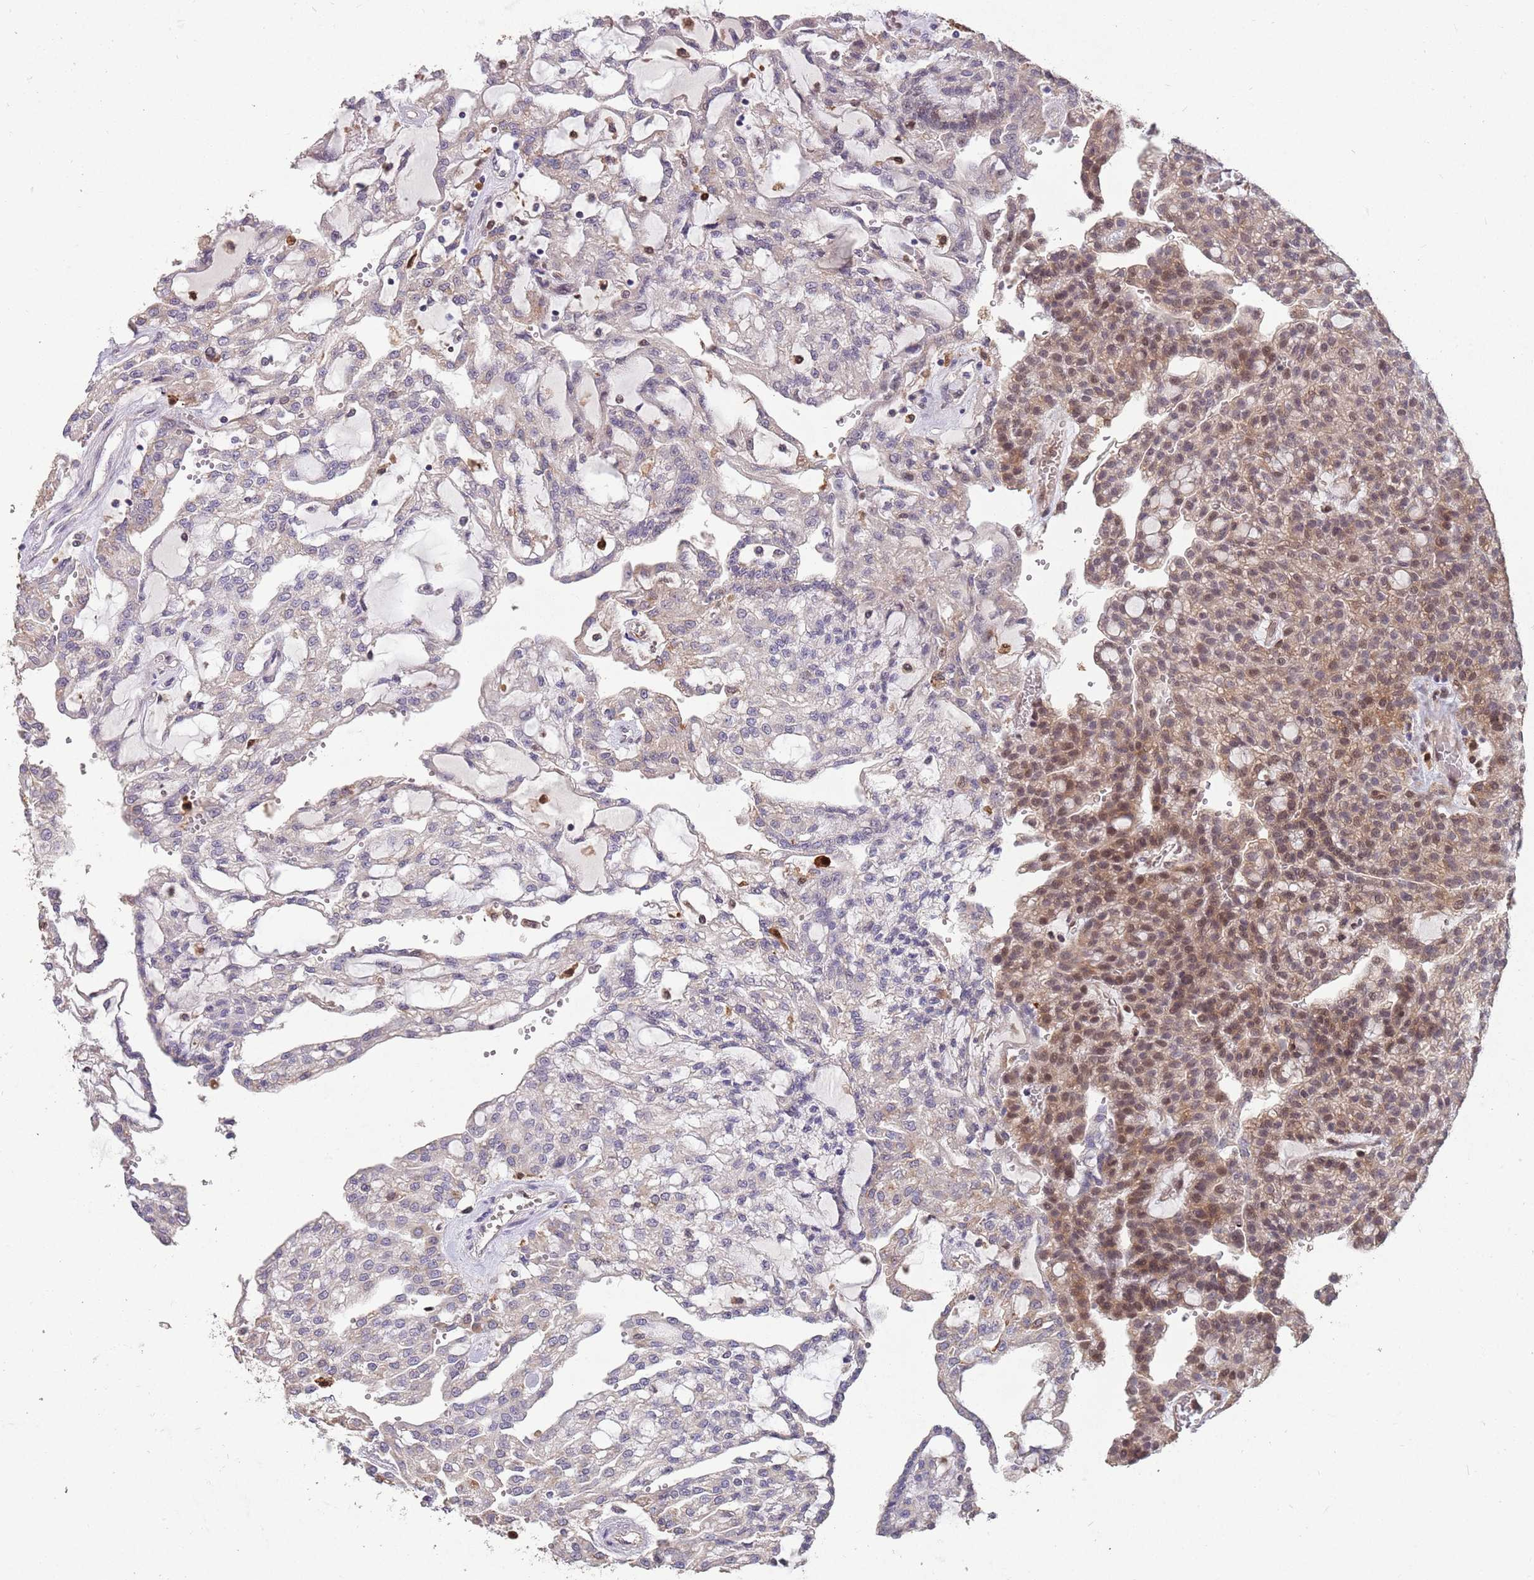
{"staining": {"intensity": "moderate", "quantity": "<25%", "location": "cytoplasmic/membranous,nuclear"}, "tissue": "renal cancer", "cell_type": "Tumor cells", "image_type": "cancer", "snomed": [{"axis": "morphology", "description": "Adenocarcinoma, NOS"}, {"axis": "topography", "description": "Kidney"}], "caption": "Immunohistochemical staining of renal cancer (adenocarcinoma) reveals low levels of moderate cytoplasmic/membranous and nuclear protein expression in approximately <25% of tumor cells.", "gene": "ZNF639", "patient": {"sex": "male", "age": 63}}